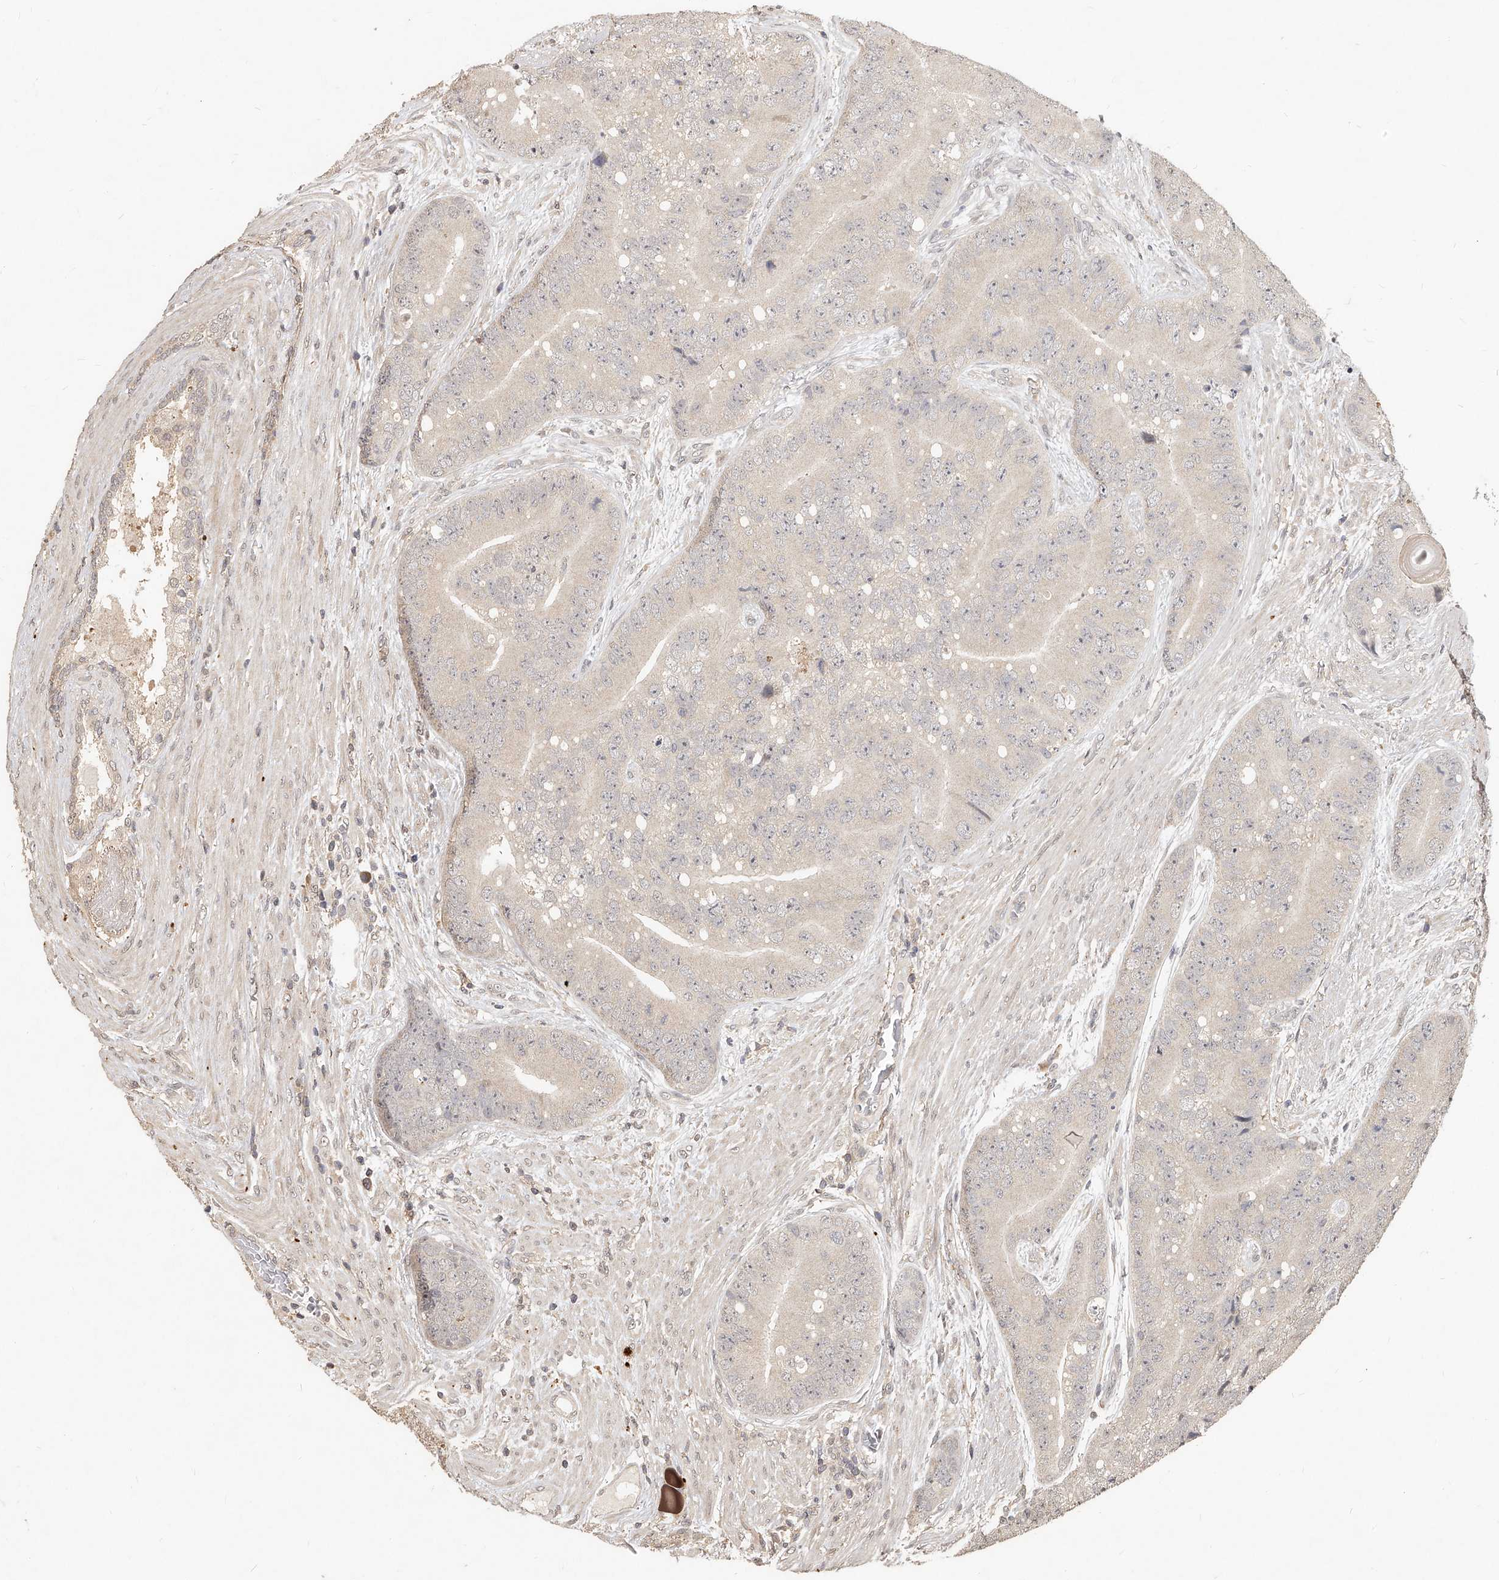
{"staining": {"intensity": "negative", "quantity": "none", "location": "none"}, "tissue": "prostate cancer", "cell_type": "Tumor cells", "image_type": "cancer", "snomed": [{"axis": "morphology", "description": "Adenocarcinoma, High grade"}, {"axis": "topography", "description": "Prostate"}], "caption": "This is an immunohistochemistry (IHC) histopathology image of human prostate cancer (high-grade adenocarcinoma). There is no expression in tumor cells.", "gene": "SLC37A1", "patient": {"sex": "male", "age": 70}}